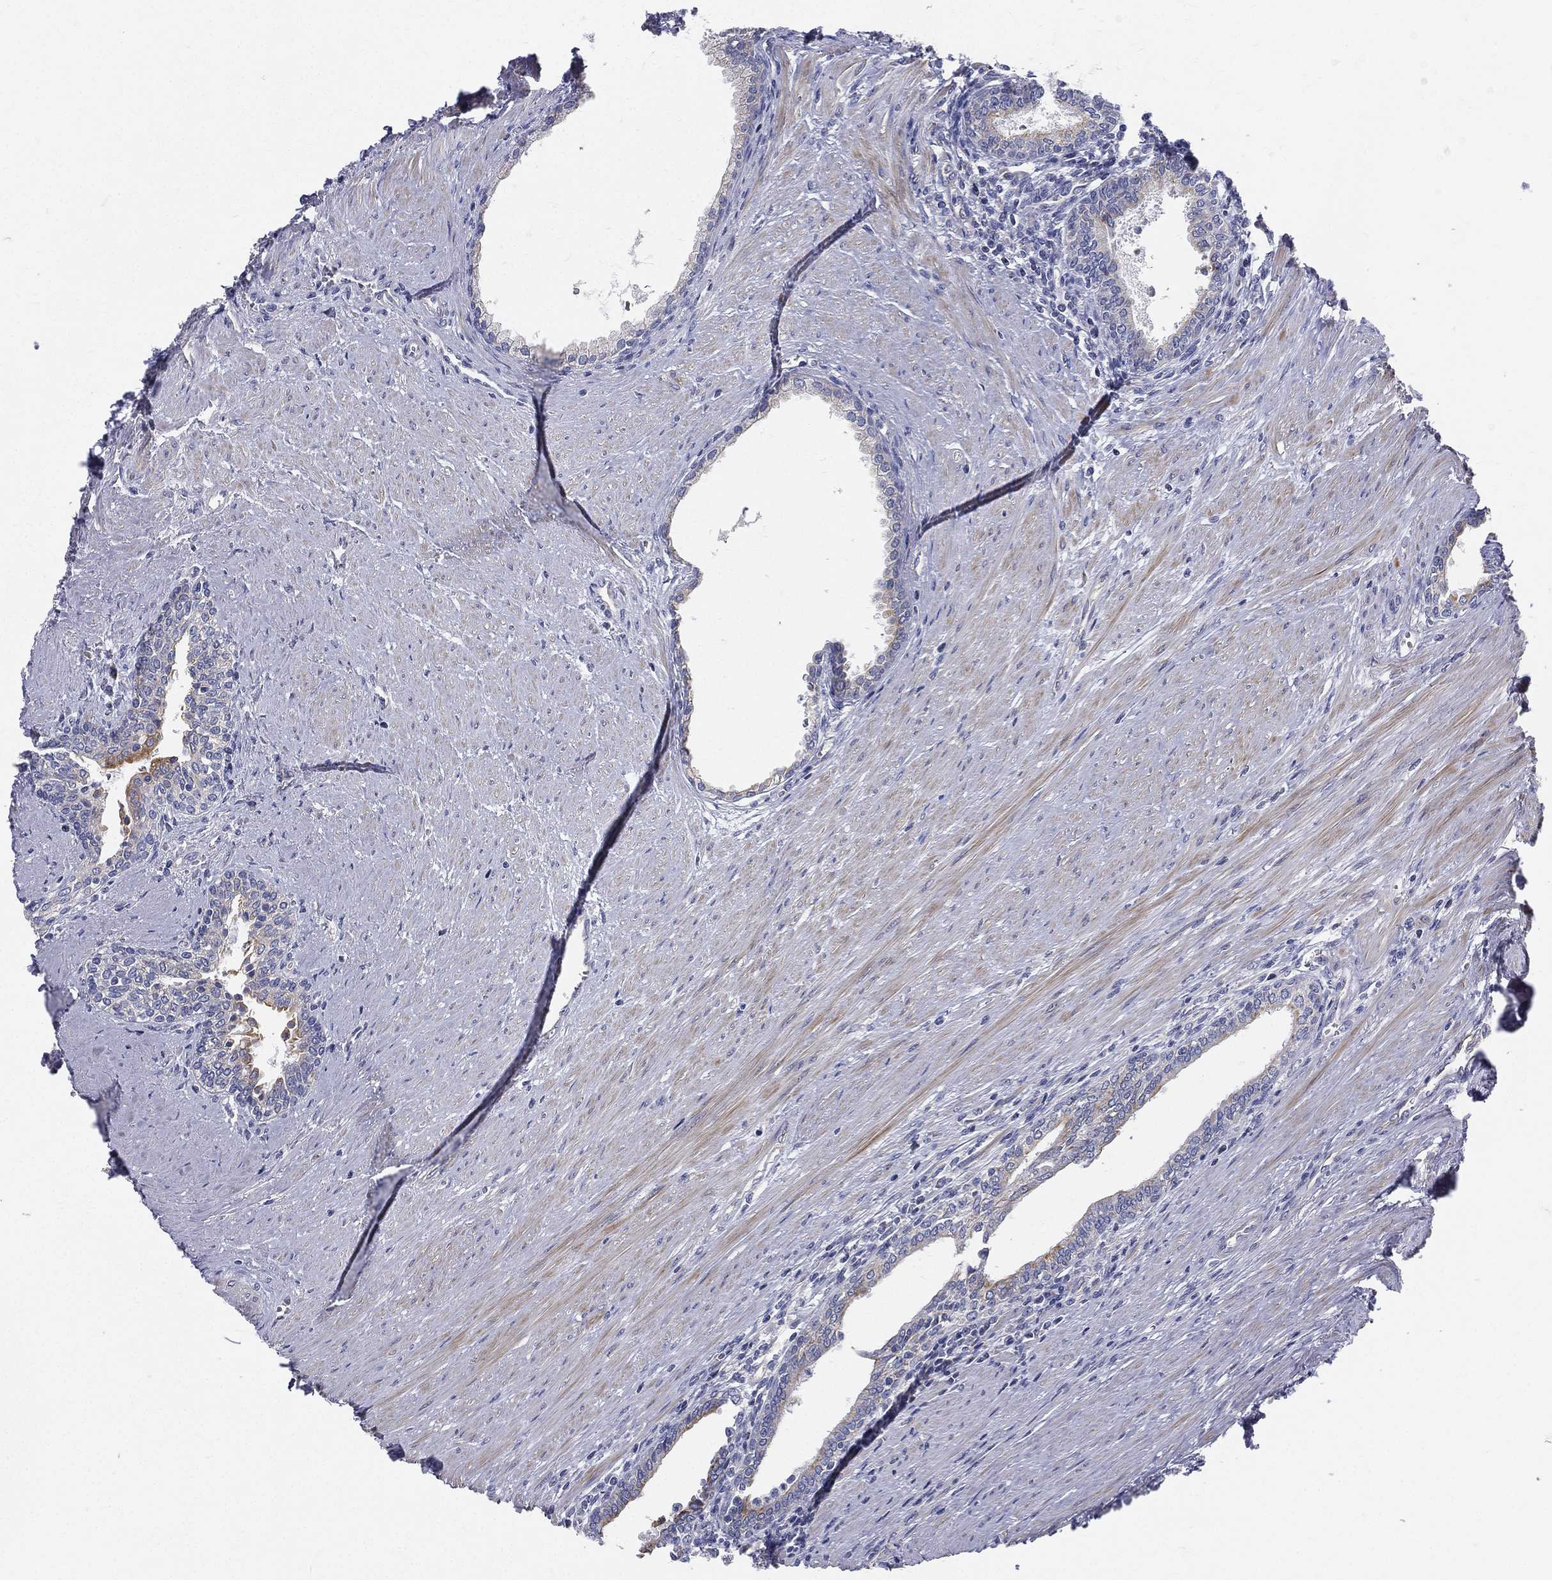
{"staining": {"intensity": "weak", "quantity": "<25%", "location": "cytoplasmic/membranous"}, "tissue": "prostate", "cell_type": "Glandular cells", "image_type": "normal", "snomed": [{"axis": "morphology", "description": "Normal tissue, NOS"}, {"axis": "topography", "description": "Prostate"}], "caption": "Glandular cells show no significant protein staining in unremarkable prostate. The staining was performed using DAB (3,3'-diaminobenzidine) to visualize the protein expression in brown, while the nuclei were stained in blue with hematoxylin (Magnification: 20x).", "gene": "PWWP3A", "patient": {"sex": "male", "age": 64}}